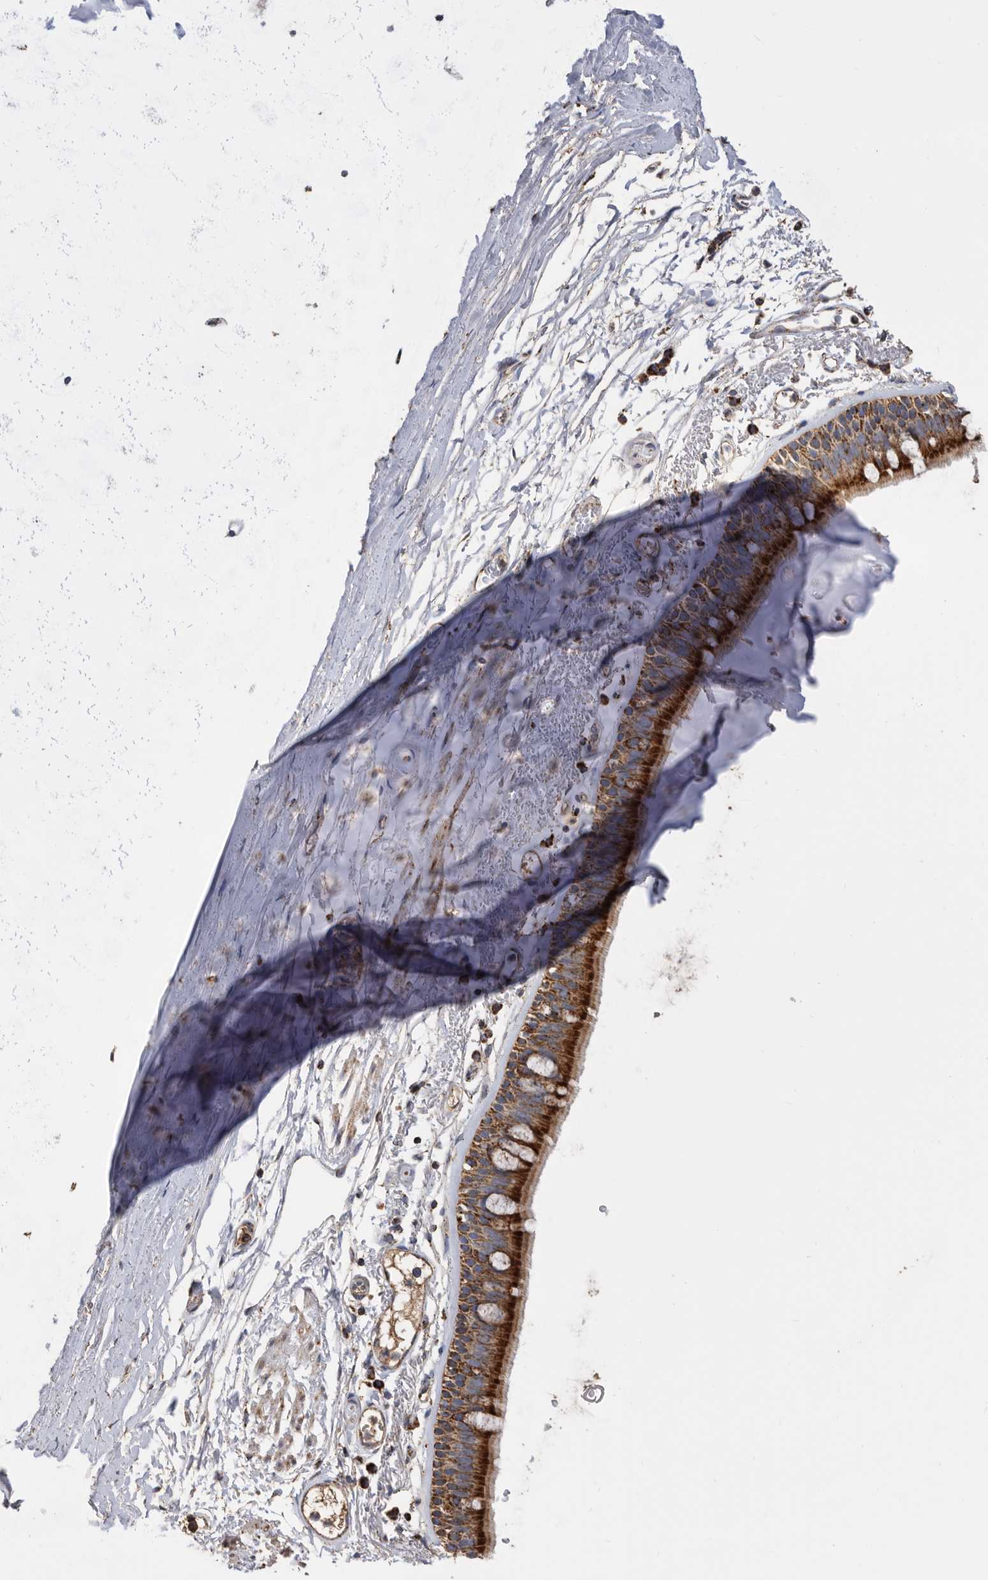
{"staining": {"intensity": "strong", "quantity": ">75%", "location": "cytoplasmic/membranous"}, "tissue": "bronchus", "cell_type": "Respiratory epithelial cells", "image_type": "normal", "snomed": [{"axis": "morphology", "description": "Normal tissue, NOS"}, {"axis": "topography", "description": "Lymph node"}, {"axis": "topography", "description": "Bronchus"}], "caption": "Immunohistochemistry (IHC) of benign human bronchus displays high levels of strong cytoplasmic/membranous expression in about >75% of respiratory epithelial cells. Nuclei are stained in blue.", "gene": "WFDC1", "patient": {"sex": "female", "age": 70}}